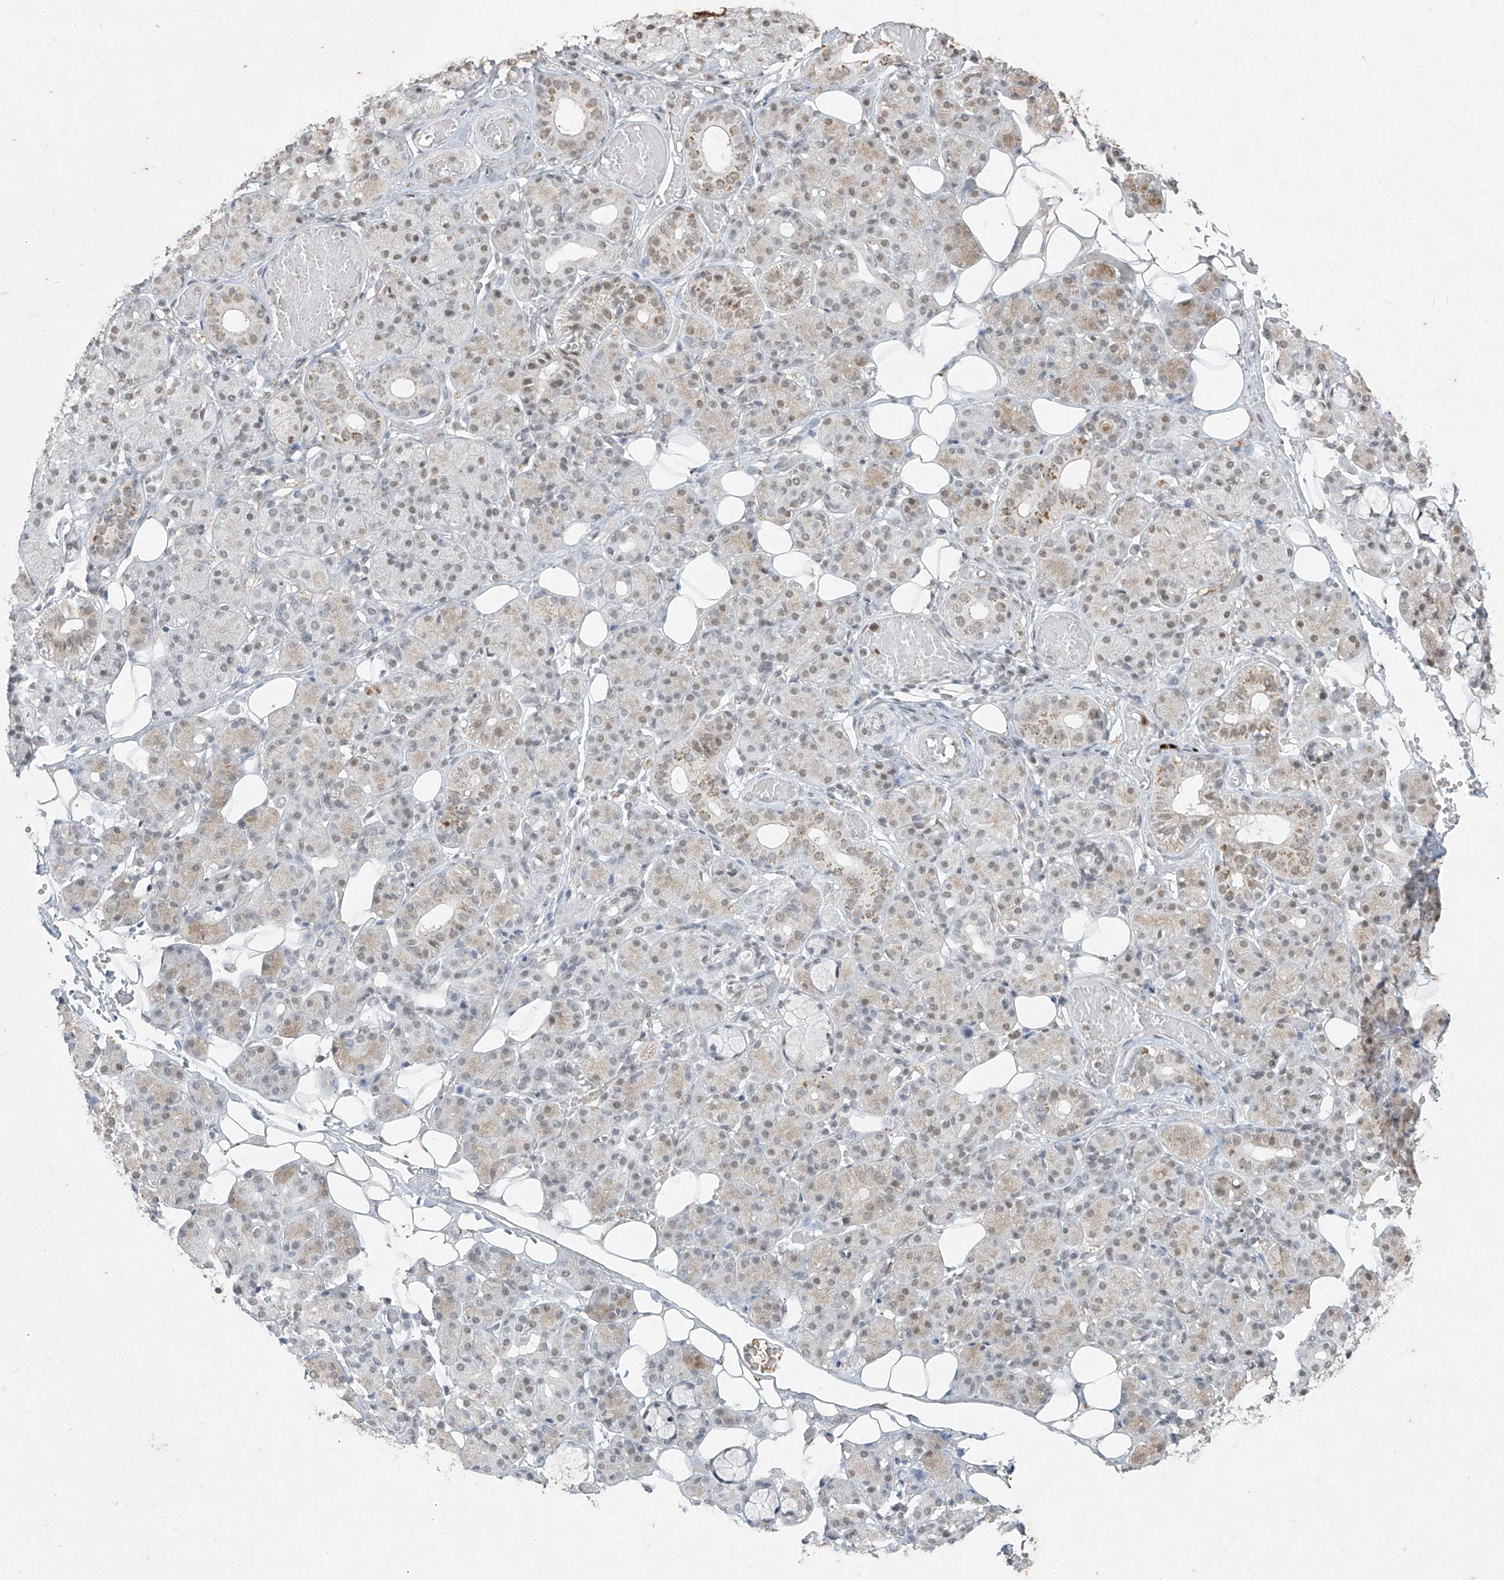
{"staining": {"intensity": "weak", "quantity": "25%-75%", "location": "cytoplasmic/membranous"}, "tissue": "salivary gland", "cell_type": "Glandular cells", "image_type": "normal", "snomed": [{"axis": "morphology", "description": "Normal tissue, NOS"}, {"axis": "topography", "description": "Salivary gland"}], "caption": "High-power microscopy captured an immunohistochemistry image of normal salivary gland, revealing weak cytoplasmic/membranous positivity in about 25%-75% of glandular cells.", "gene": "TFEC", "patient": {"sex": "male", "age": 63}}